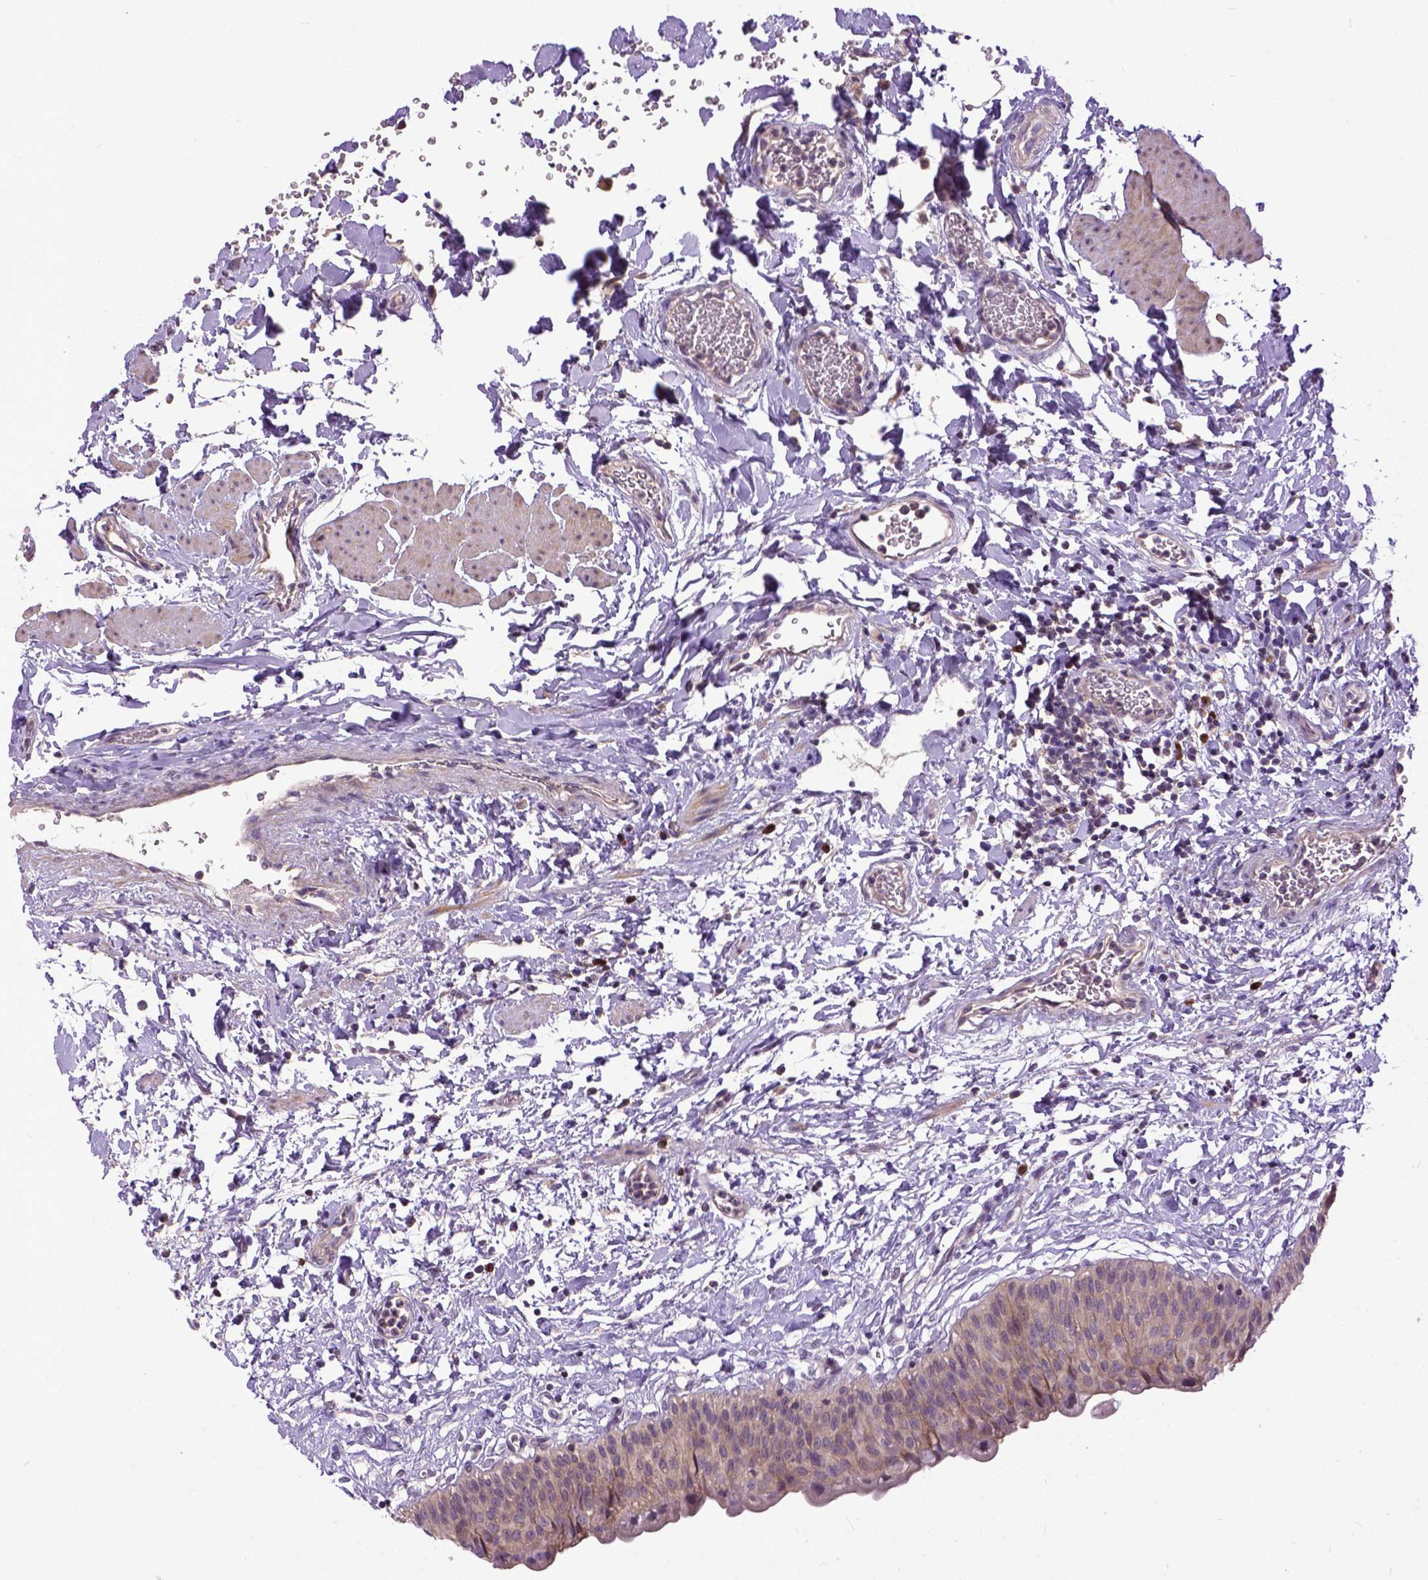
{"staining": {"intensity": "weak", "quantity": ">75%", "location": "cytoplasmic/membranous"}, "tissue": "urinary bladder", "cell_type": "Urothelial cells", "image_type": "normal", "snomed": [{"axis": "morphology", "description": "Normal tissue, NOS"}, {"axis": "topography", "description": "Urinary bladder"}], "caption": "IHC (DAB (3,3'-diaminobenzidine)) staining of unremarkable human urinary bladder exhibits weak cytoplasmic/membranous protein expression in approximately >75% of urothelial cells.", "gene": "CPNE1", "patient": {"sex": "male", "age": 55}}